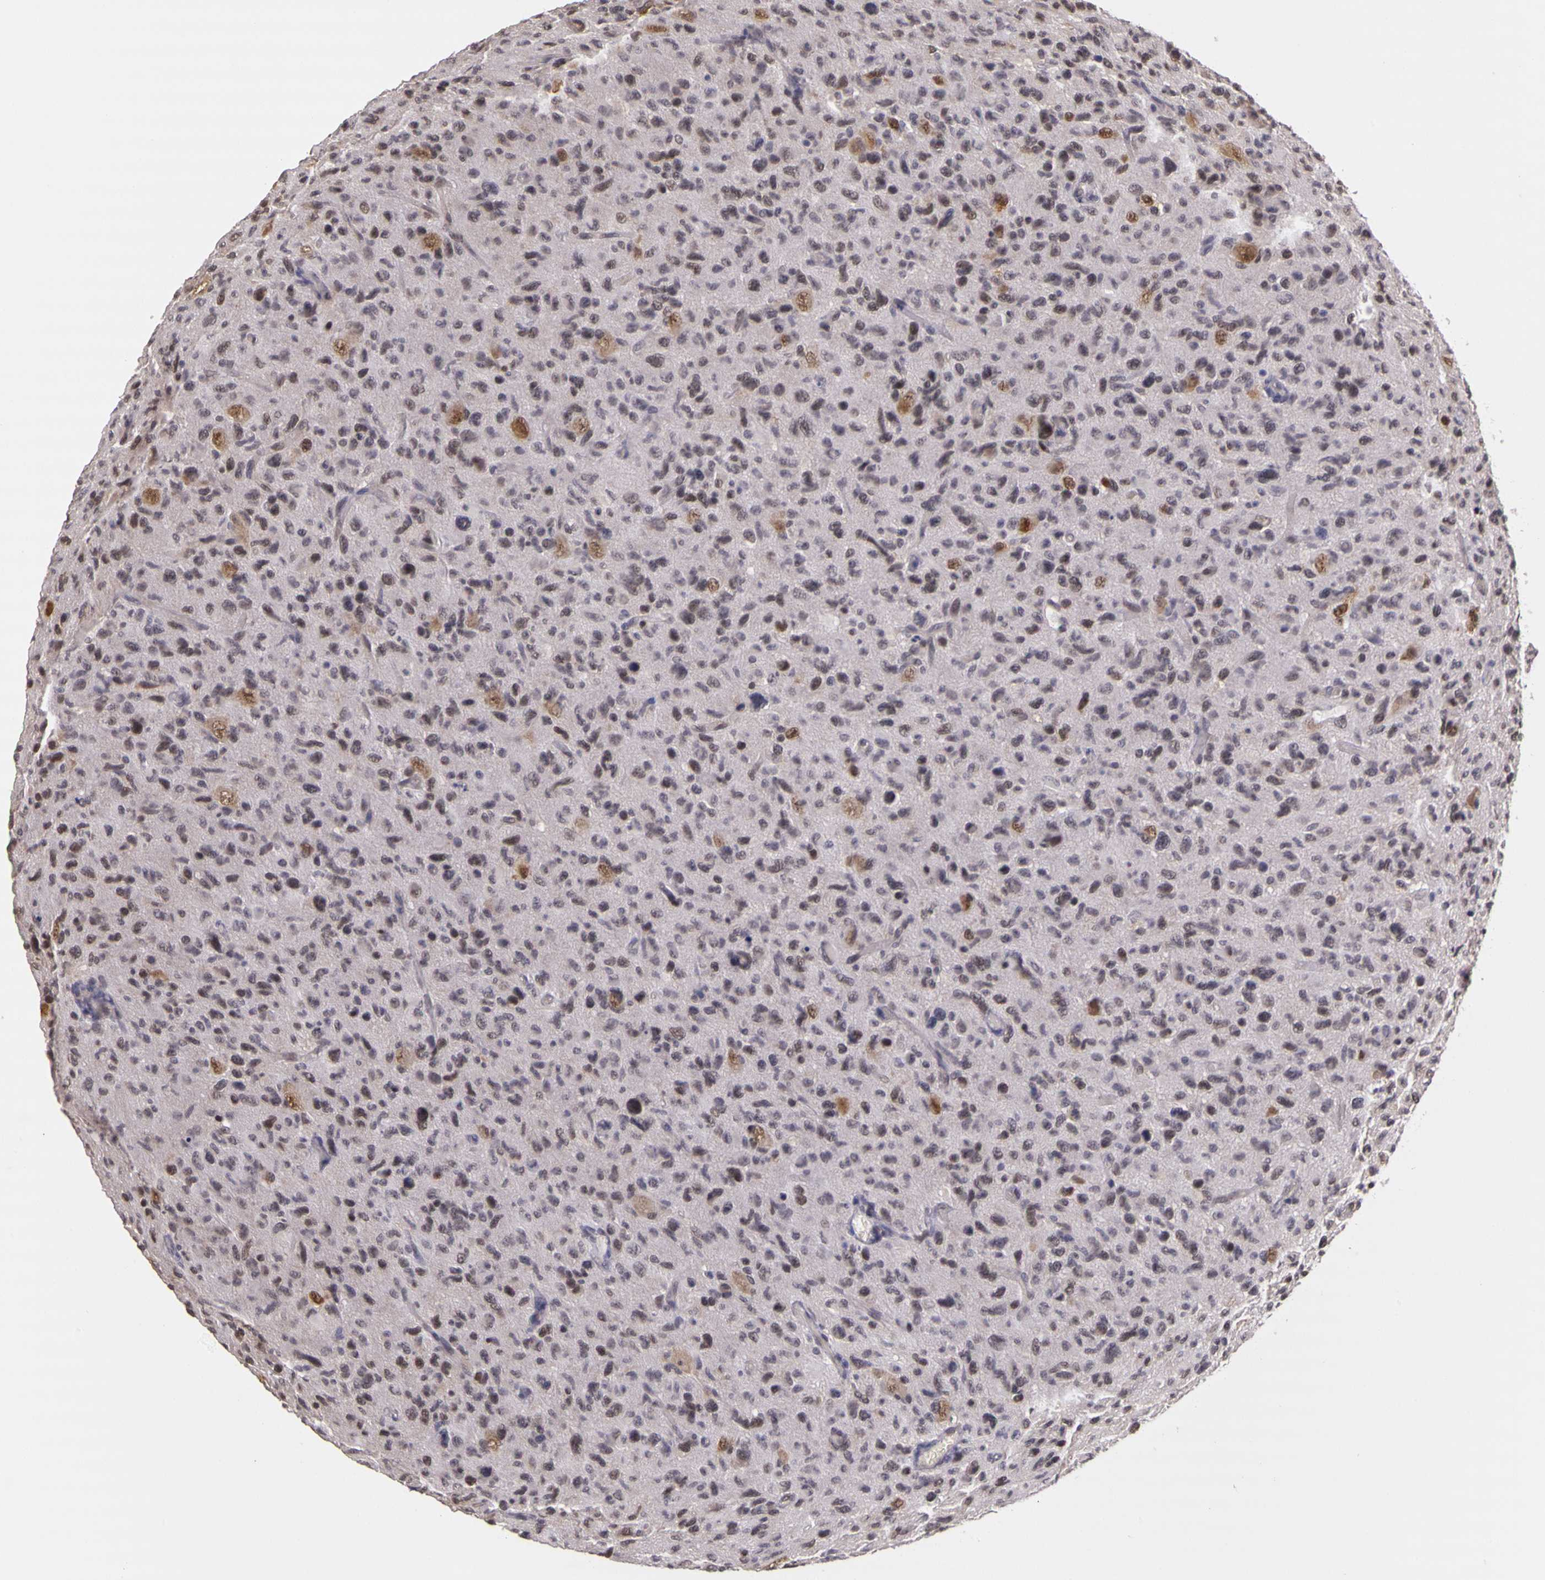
{"staining": {"intensity": "moderate", "quantity": "25%-75%", "location": "nuclear"}, "tissue": "glioma", "cell_type": "Tumor cells", "image_type": "cancer", "snomed": [{"axis": "morphology", "description": "Glioma, malignant, High grade"}, {"axis": "topography", "description": "Brain"}], "caption": "A high-resolution photomicrograph shows immunohistochemistry staining of malignant high-grade glioma, which displays moderate nuclear expression in about 25%-75% of tumor cells. The protein is shown in brown color, while the nuclei are stained blue.", "gene": "WDR13", "patient": {"sex": "female", "age": 60}}